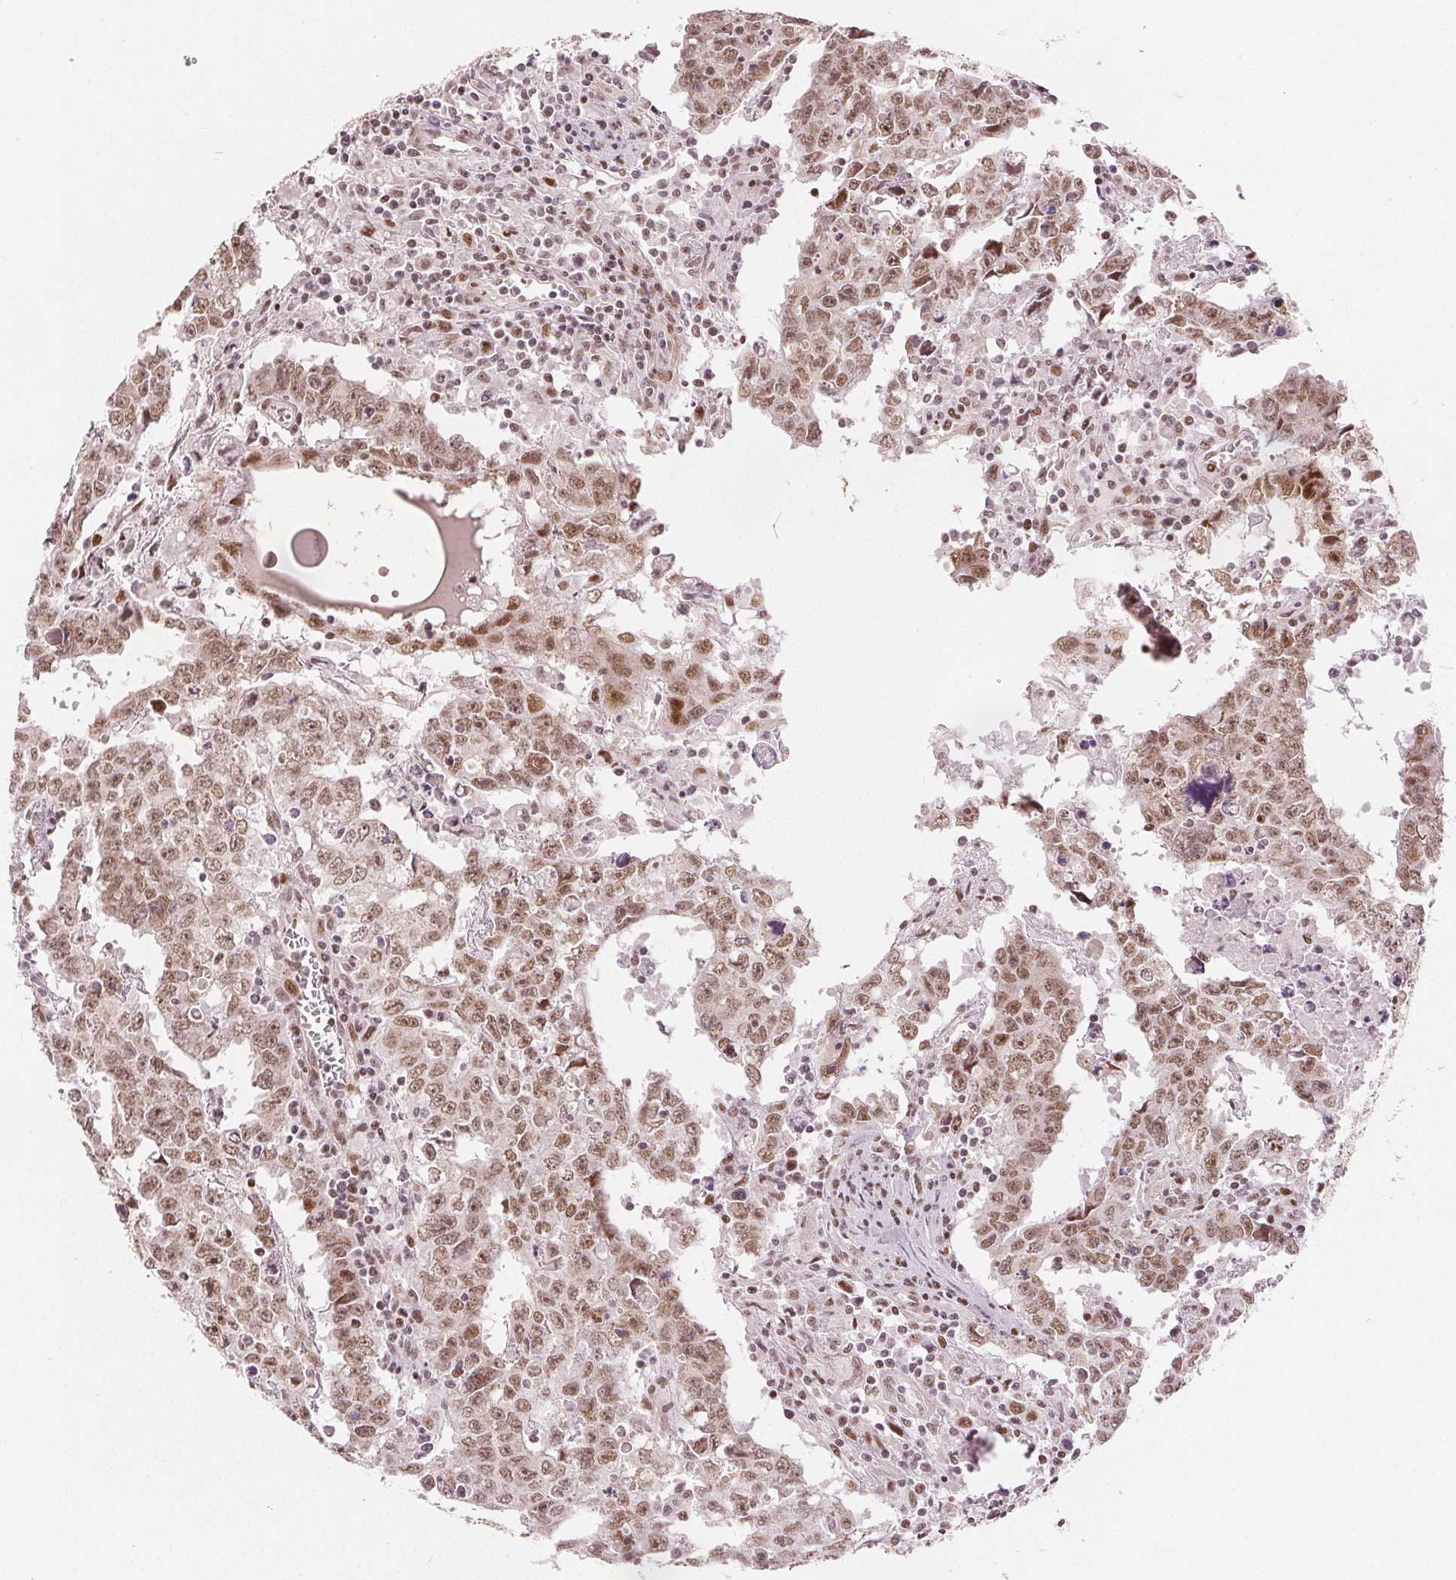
{"staining": {"intensity": "moderate", "quantity": ">75%", "location": "nuclear"}, "tissue": "testis cancer", "cell_type": "Tumor cells", "image_type": "cancer", "snomed": [{"axis": "morphology", "description": "Carcinoma, Embryonal, NOS"}, {"axis": "topography", "description": "Testis"}], "caption": "About >75% of tumor cells in human testis cancer (embryonal carcinoma) reveal moderate nuclear protein positivity as visualized by brown immunohistochemical staining.", "gene": "ZNF703", "patient": {"sex": "male", "age": 22}}